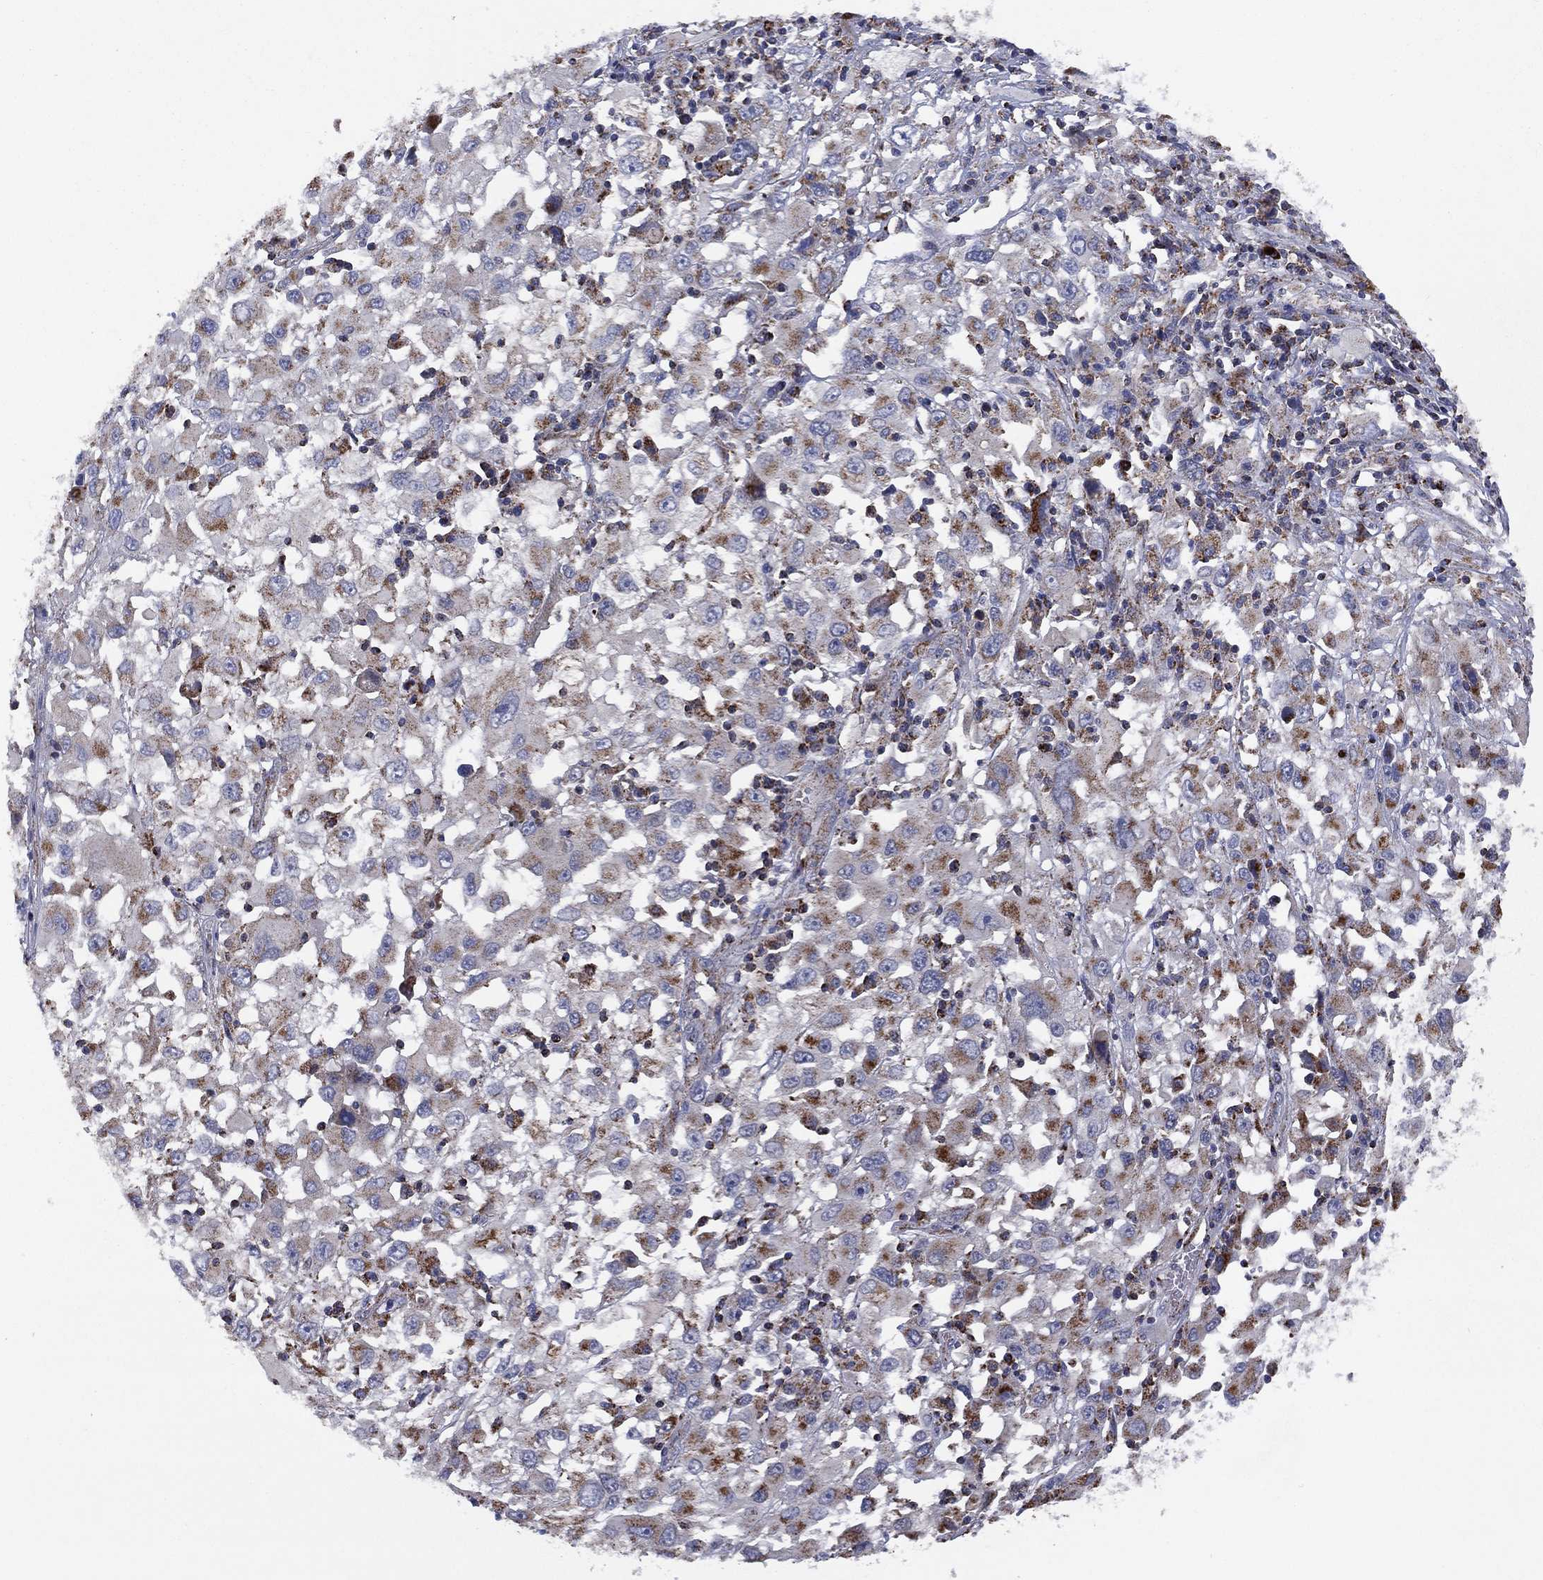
{"staining": {"intensity": "moderate", "quantity": "<25%", "location": "cytoplasmic/membranous"}, "tissue": "melanoma", "cell_type": "Tumor cells", "image_type": "cancer", "snomed": [{"axis": "morphology", "description": "Malignant melanoma, Metastatic site"}, {"axis": "topography", "description": "Soft tissue"}], "caption": "A high-resolution photomicrograph shows immunohistochemistry (IHC) staining of melanoma, which shows moderate cytoplasmic/membranous staining in approximately <25% of tumor cells.", "gene": "PPP2R5A", "patient": {"sex": "male", "age": 50}}